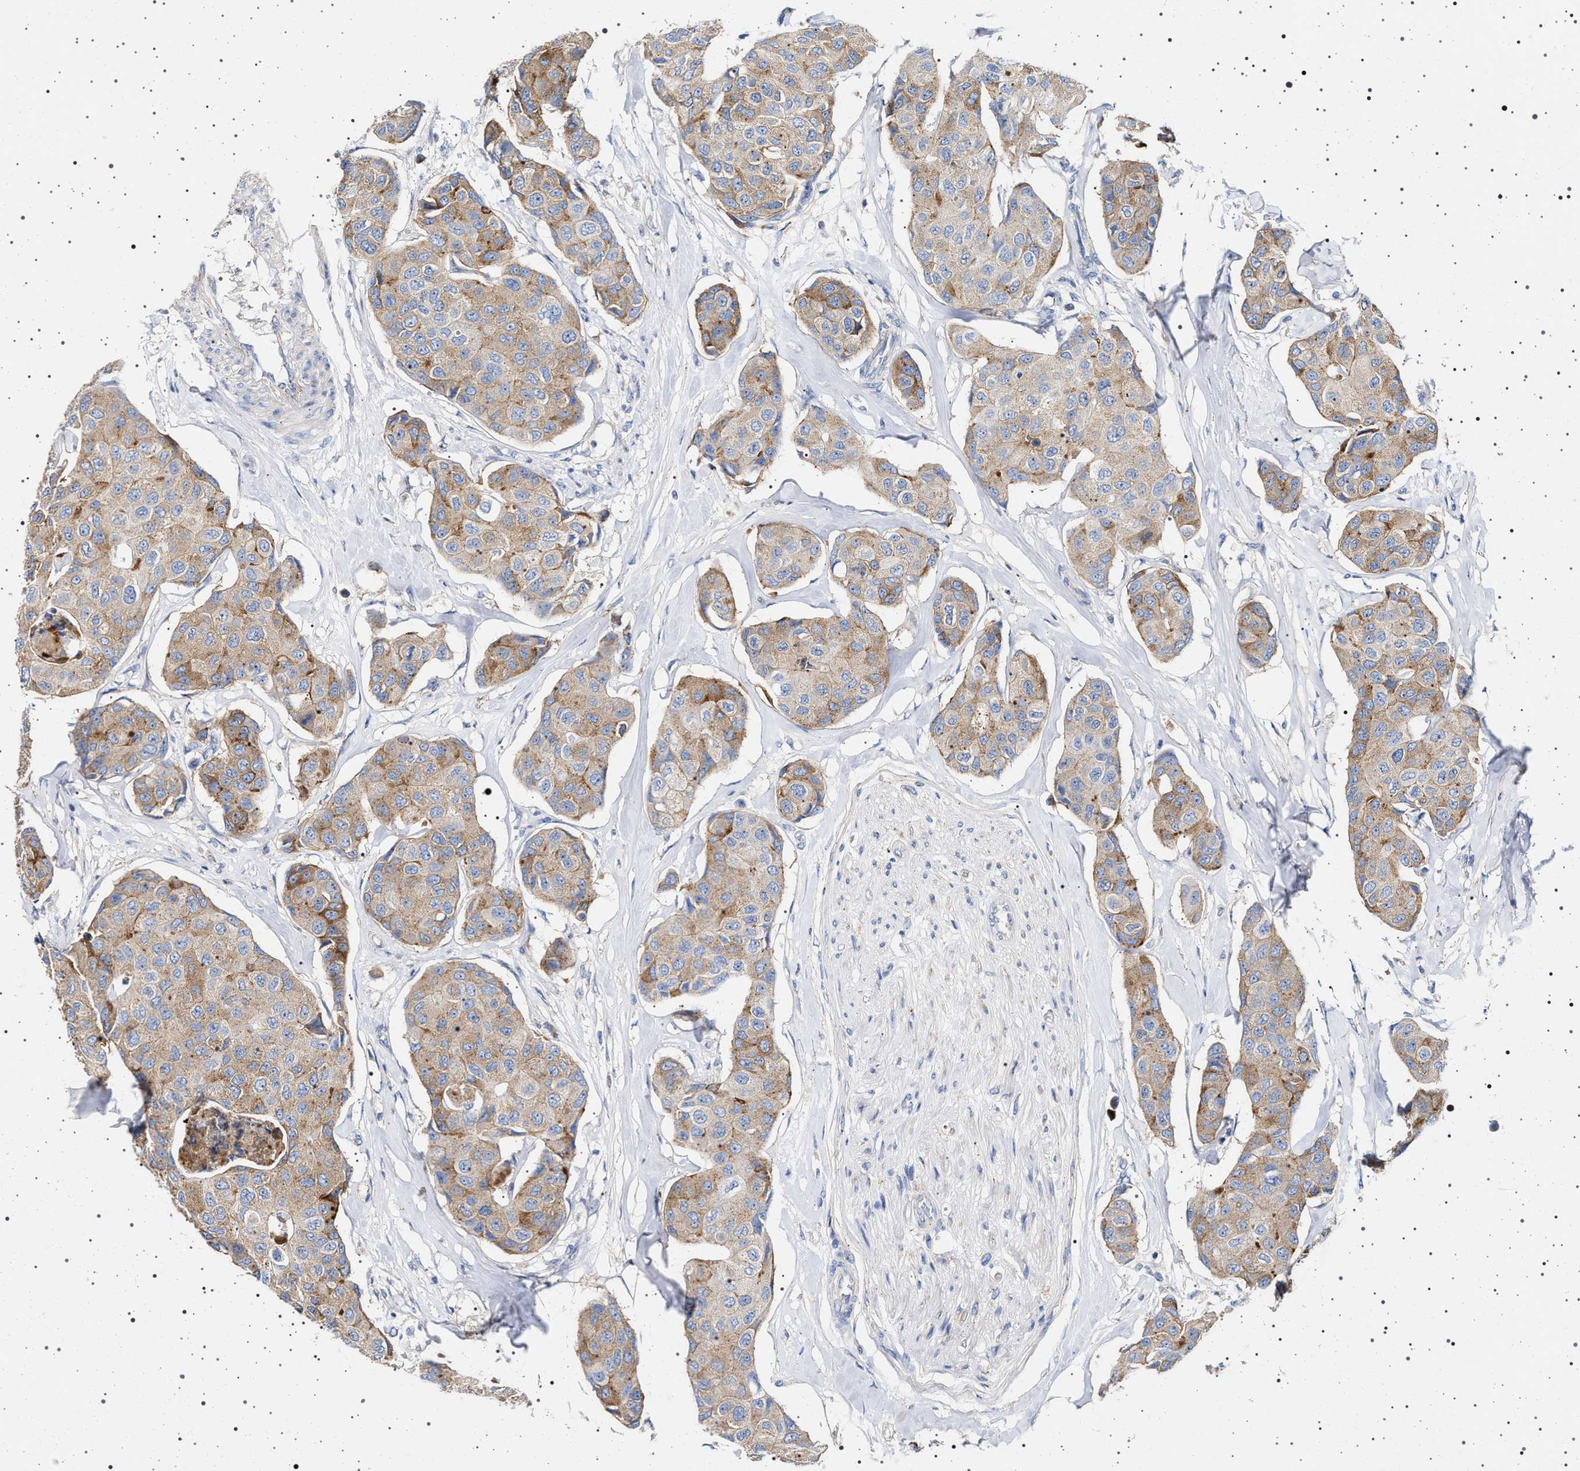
{"staining": {"intensity": "weak", "quantity": ">75%", "location": "cytoplasmic/membranous"}, "tissue": "breast cancer", "cell_type": "Tumor cells", "image_type": "cancer", "snomed": [{"axis": "morphology", "description": "Duct carcinoma"}, {"axis": "topography", "description": "Breast"}], "caption": "Weak cytoplasmic/membranous positivity for a protein is appreciated in about >75% of tumor cells of breast cancer using immunohistochemistry.", "gene": "NAALADL2", "patient": {"sex": "female", "age": 80}}